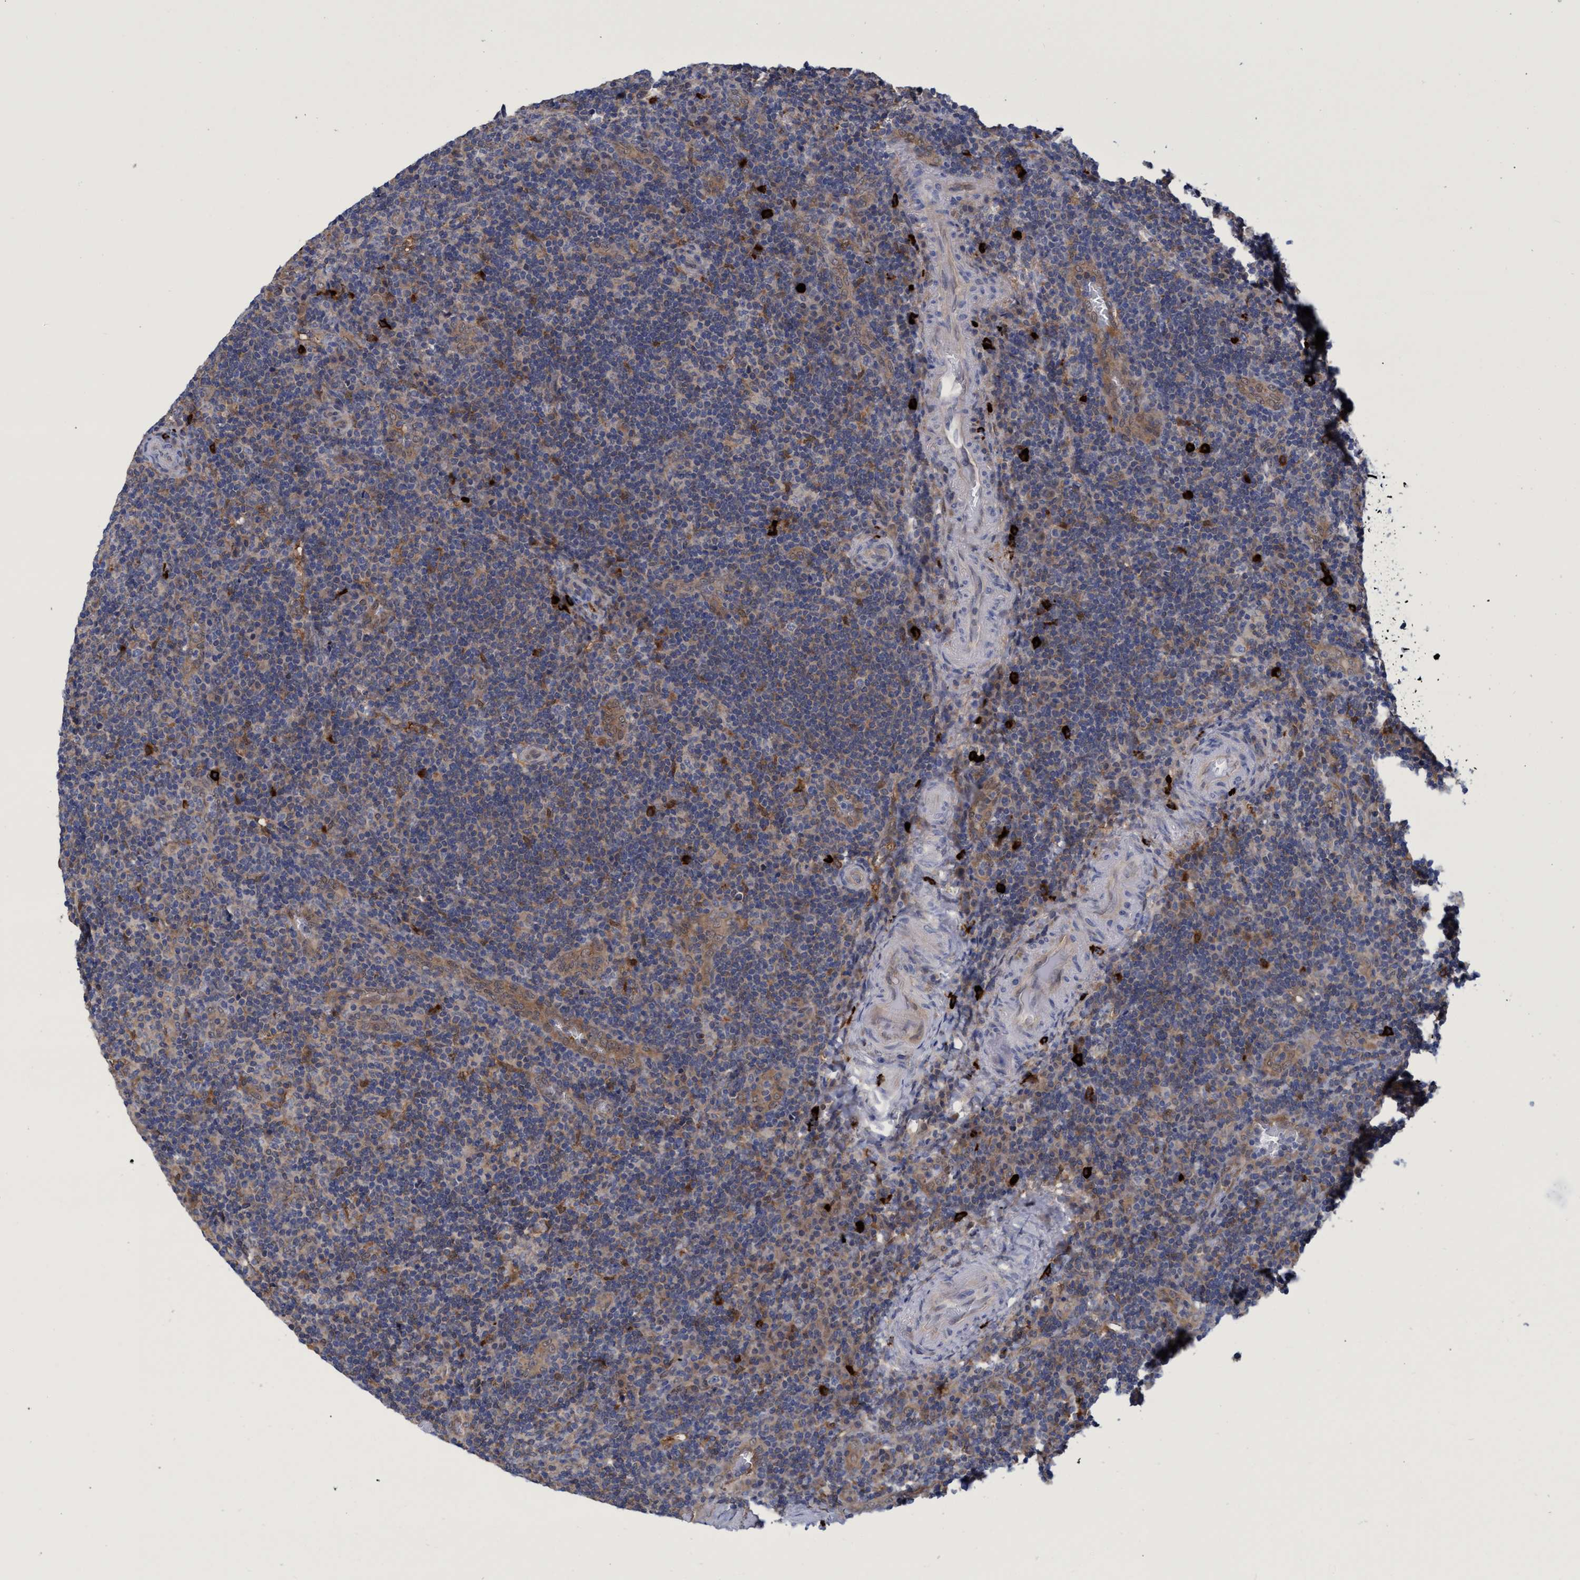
{"staining": {"intensity": "weak", "quantity": "25%-75%", "location": "cytoplasmic/membranous"}, "tissue": "lymphoma", "cell_type": "Tumor cells", "image_type": "cancer", "snomed": [{"axis": "morphology", "description": "Malignant lymphoma, non-Hodgkin's type, High grade"}, {"axis": "topography", "description": "Tonsil"}], "caption": "This photomicrograph reveals lymphoma stained with immunohistochemistry to label a protein in brown. The cytoplasmic/membranous of tumor cells show weak positivity for the protein. Nuclei are counter-stained blue.", "gene": "PNPO", "patient": {"sex": "female", "age": 36}}